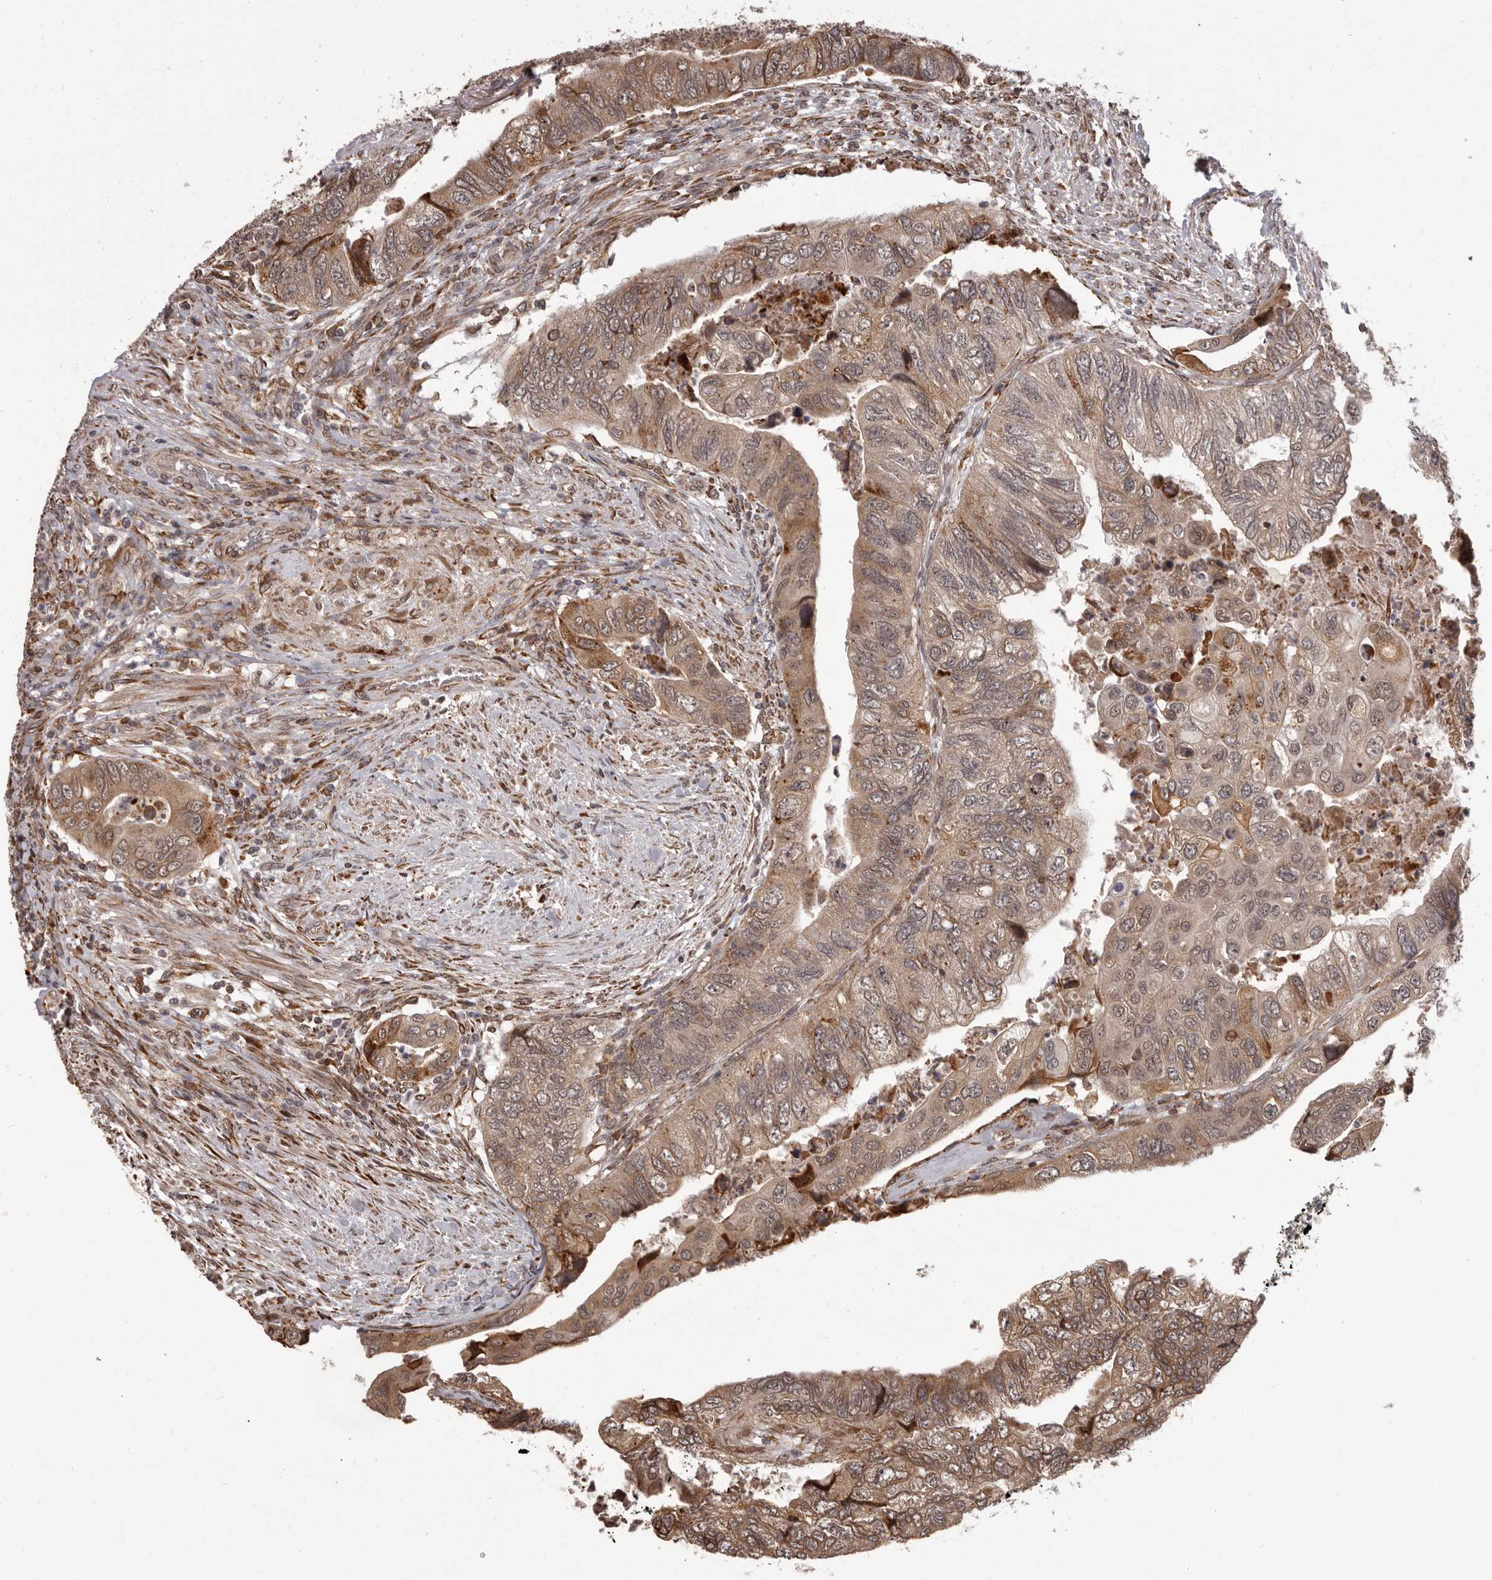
{"staining": {"intensity": "weak", "quantity": ">75%", "location": "cytoplasmic/membranous"}, "tissue": "colorectal cancer", "cell_type": "Tumor cells", "image_type": "cancer", "snomed": [{"axis": "morphology", "description": "Adenocarcinoma, NOS"}, {"axis": "topography", "description": "Rectum"}], "caption": "Adenocarcinoma (colorectal) stained with DAB immunohistochemistry shows low levels of weak cytoplasmic/membranous positivity in approximately >75% of tumor cells. The staining was performed using DAB (3,3'-diaminobenzidine), with brown indicating positive protein expression. Nuclei are stained blue with hematoxylin.", "gene": "IL32", "patient": {"sex": "male", "age": 63}}